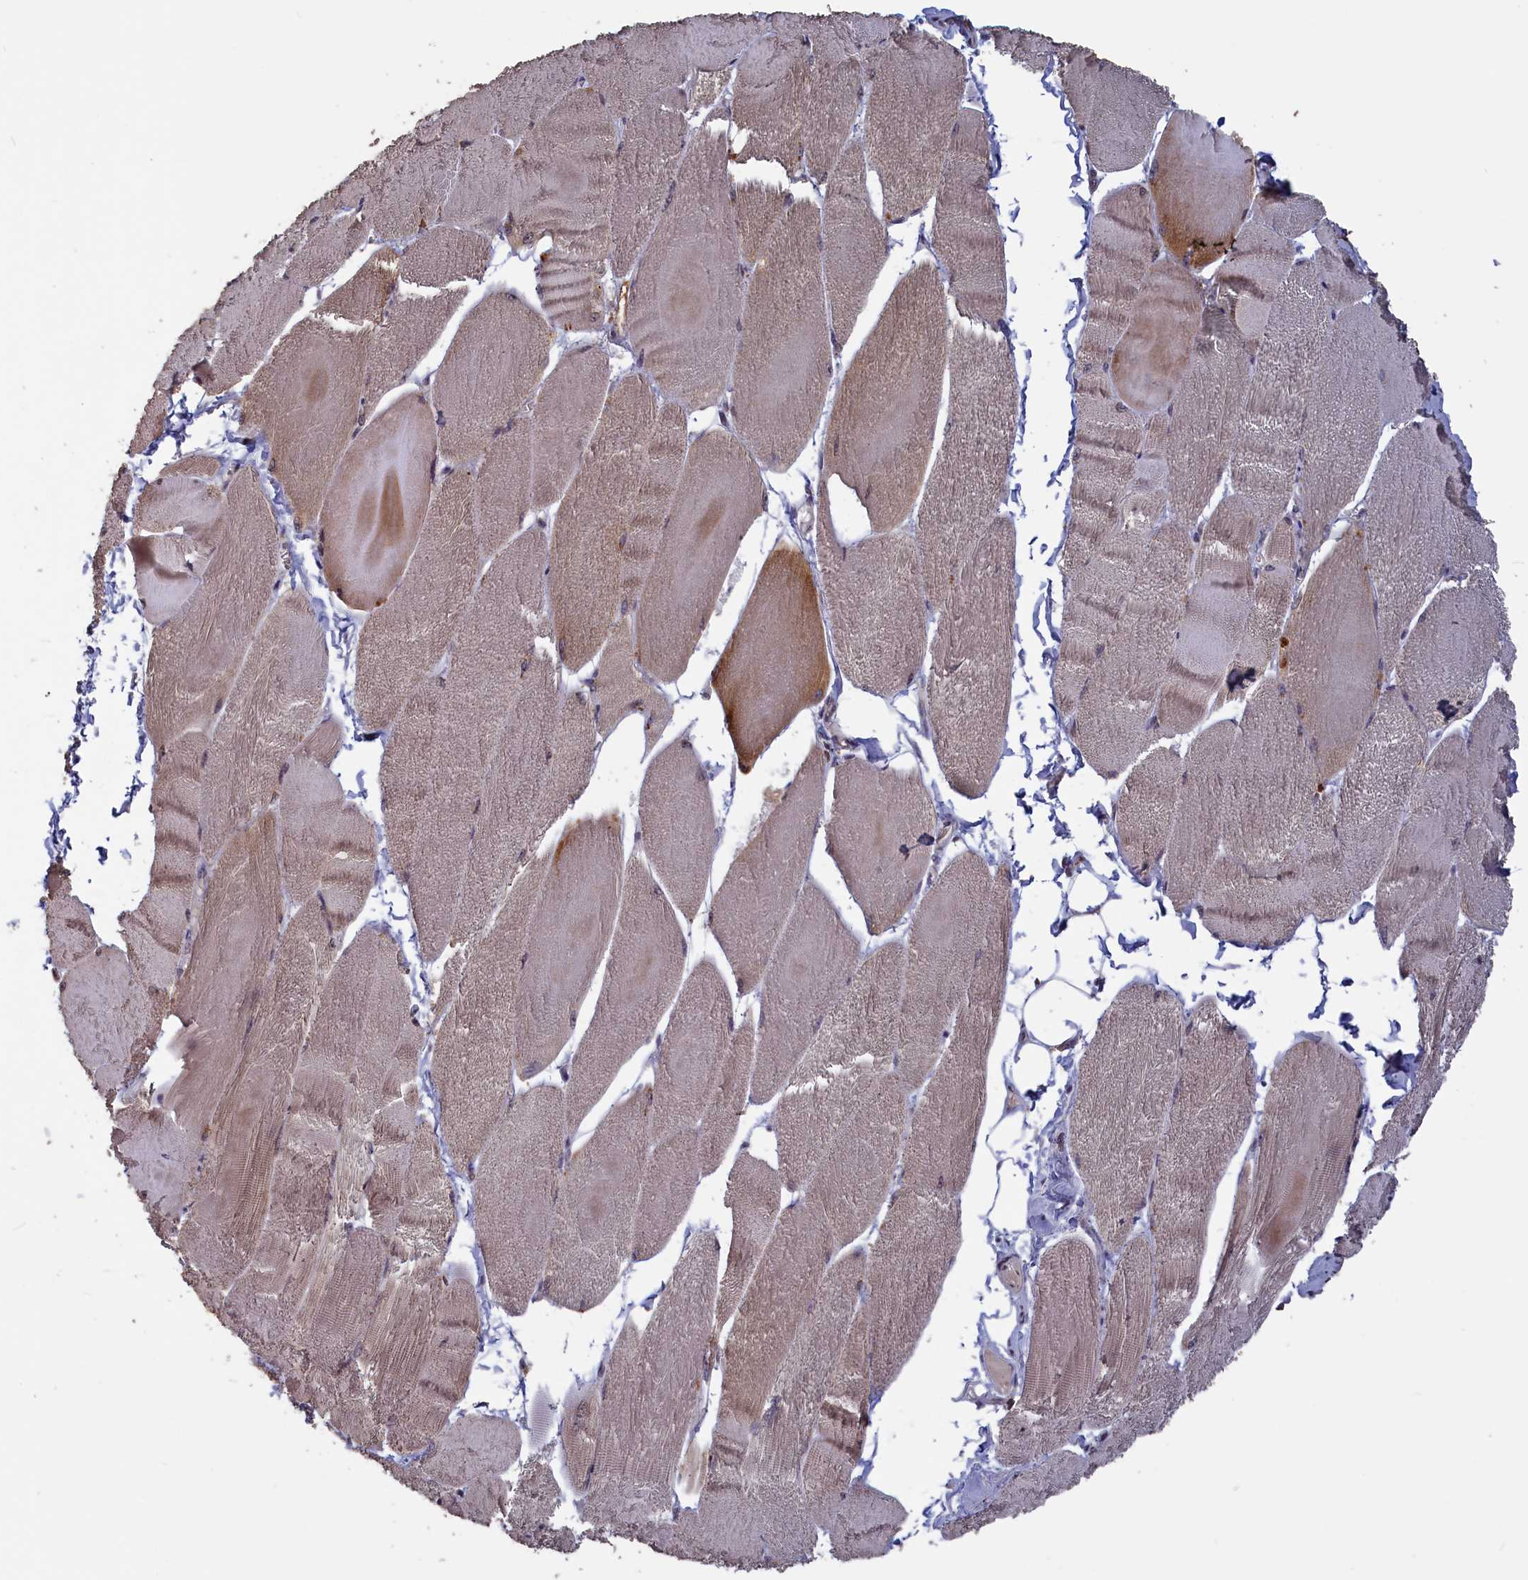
{"staining": {"intensity": "weak", "quantity": "25%-75%", "location": "cytoplasmic/membranous"}, "tissue": "skeletal muscle", "cell_type": "Myocytes", "image_type": "normal", "snomed": [{"axis": "morphology", "description": "Normal tissue, NOS"}, {"axis": "morphology", "description": "Basal cell carcinoma"}, {"axis": "topography", "description": "Skeletal muscle"}], "caption": "Protein expression by IHC exhibits weak cytoplasmic/membranous expression in approximately 25%-75% of myocytes in benign skeletal muscle.", "gene": "CACTIN", "patient": {"sex": "female", "age": 64}}